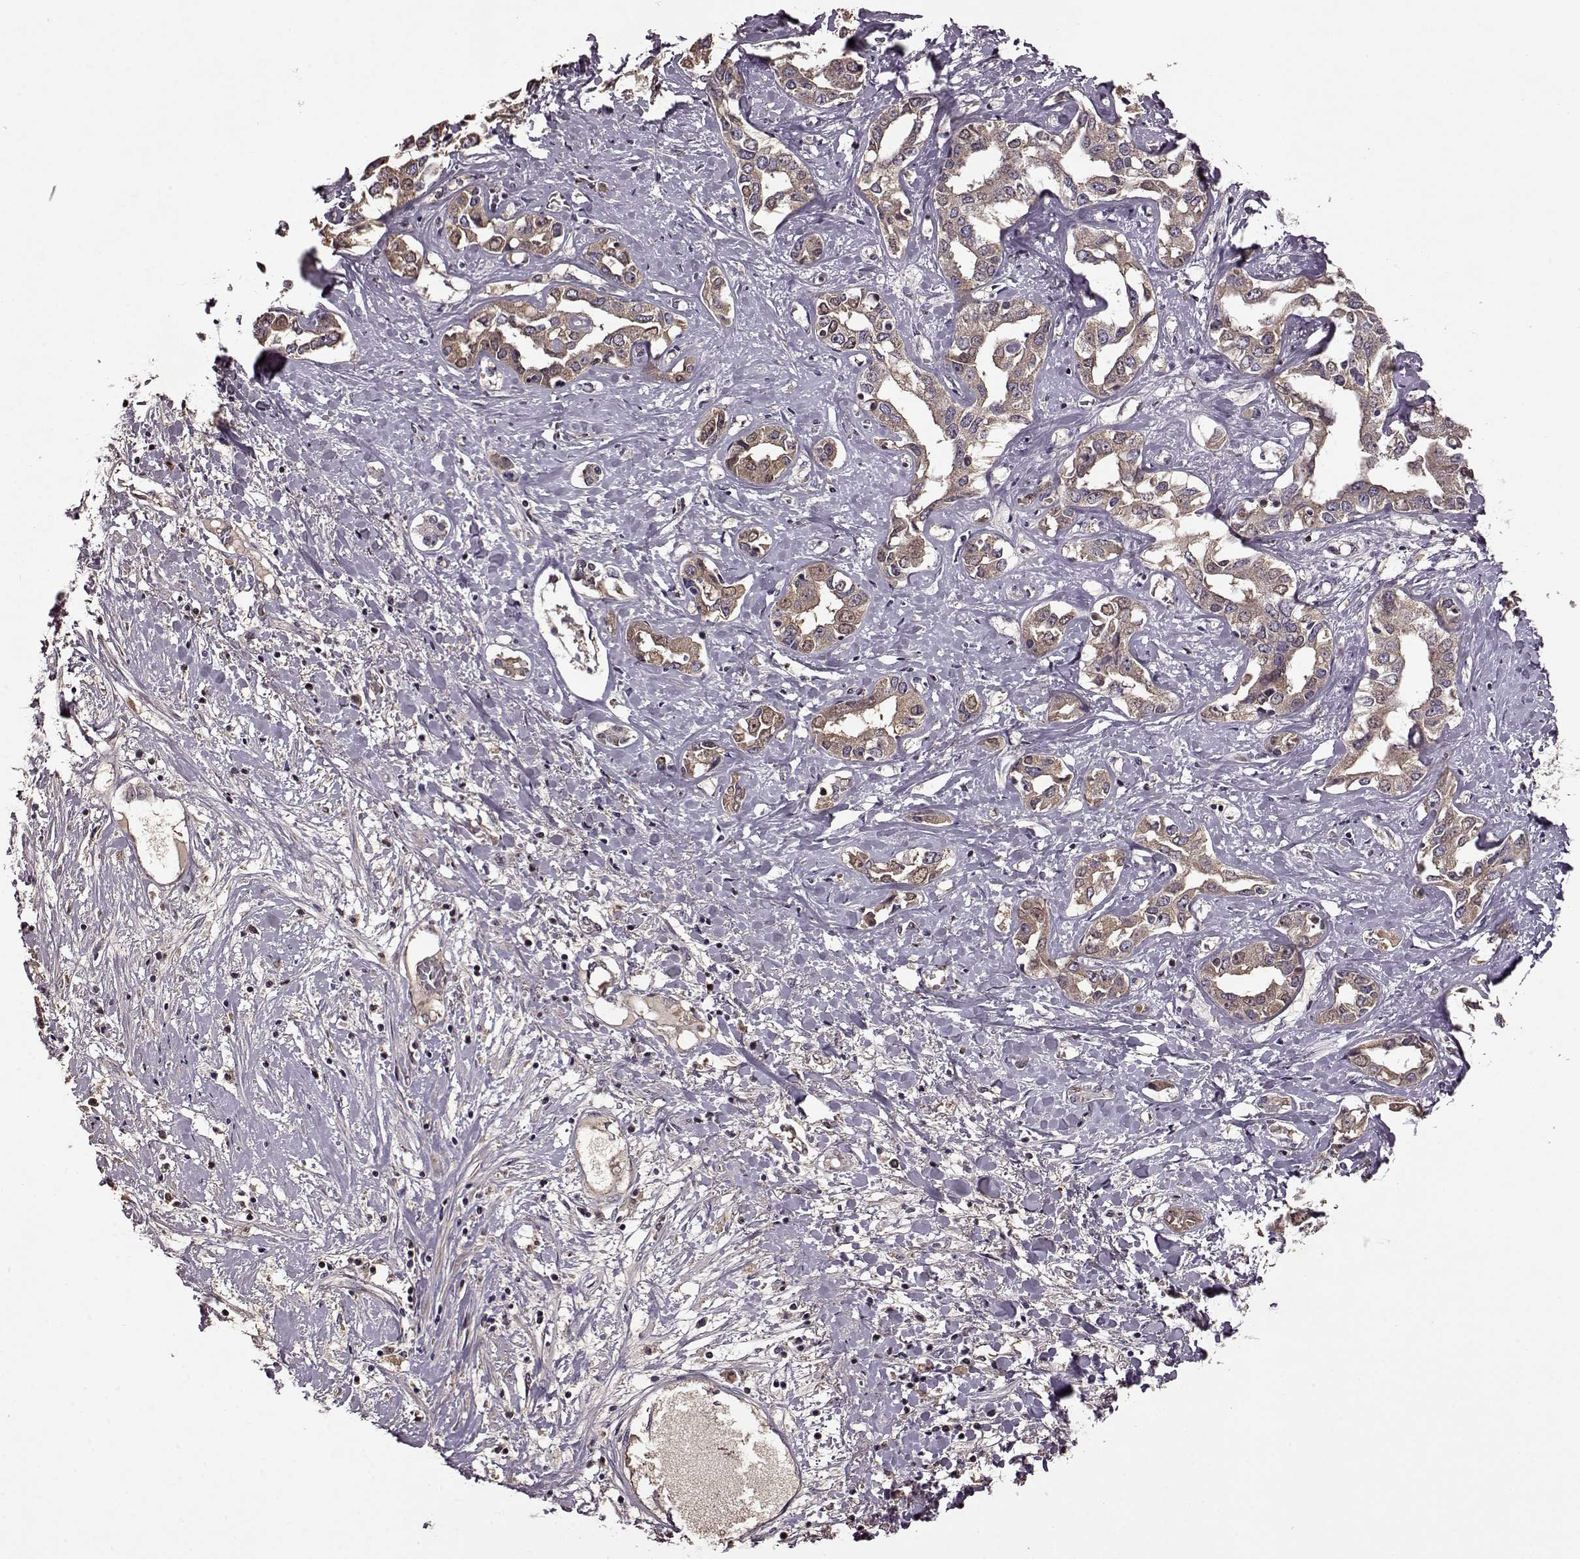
{"staining": {"intensity": "weak", "quantity": ">75%", "location": "cytoplasmic/membranous"}, "tissue": "liver cancer", "cell_type": "Tumor cells", "image_type": "cancer", "snomed": [{"axis": "morphology", "description": "Cholangiocarcinoma"}, {"axis": "topography", "description": "Liver"}], "caption": "Approximately >75% of tumor cells in human liver cholangiocarcinoma show weak cytoplasmic/membranous protein staining as visualized by brown immunohistochemical staining.", "gene": "MAIP1", "patient": {"sex": "male", "age": 59}}